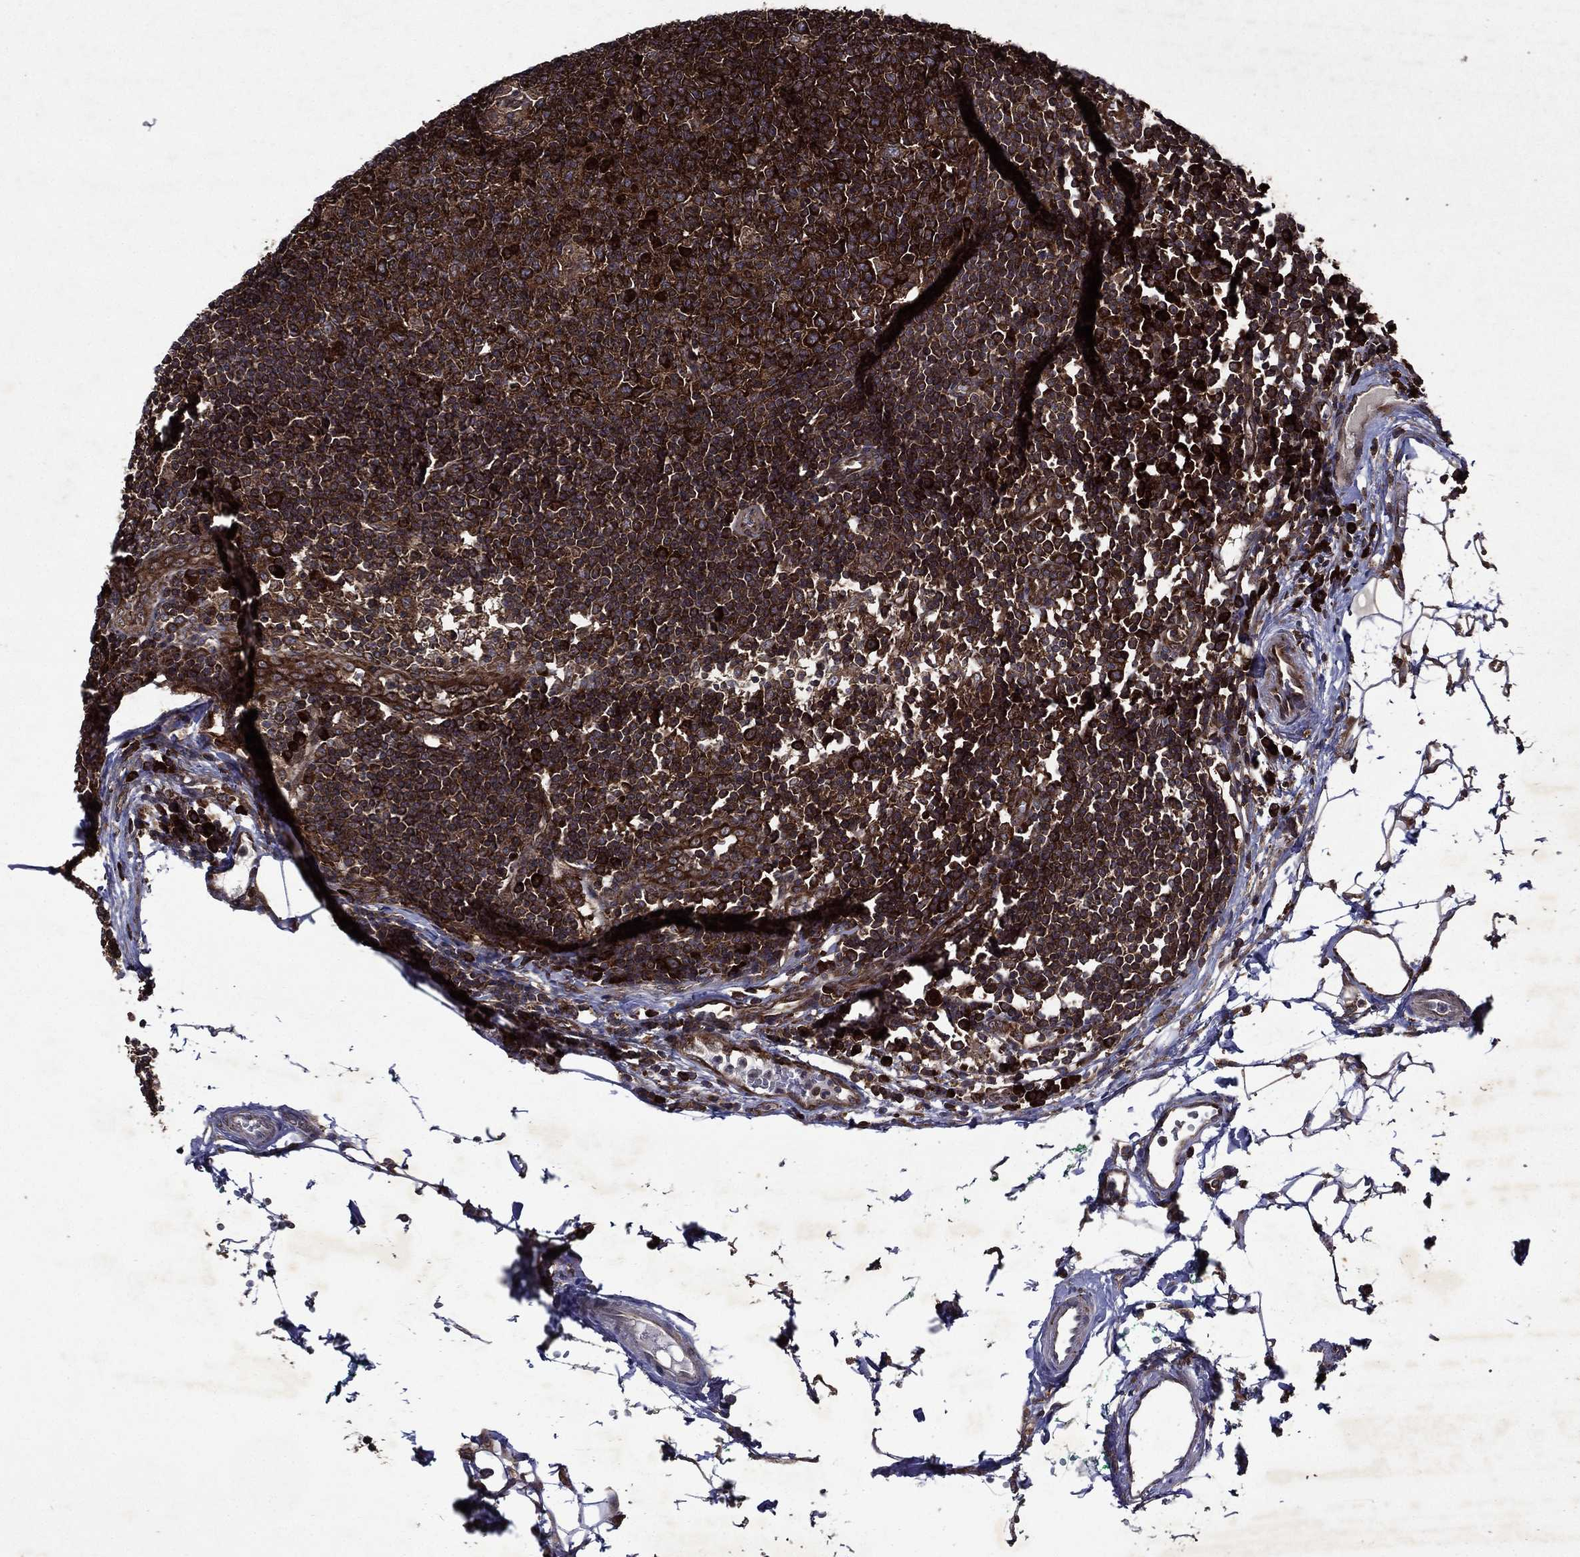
{"staining": {"intensity": "strong", "quantity": ">75%", "location": "cytoplasmic/membranous"}, "tissue": "lymph node", "cell_type": "Germinal center cells", "image_type": "normal", "snomed": [{"axis": "morphology", "description": "Normal tissue, NOS"}, {"axis": "topography", "description": "Lymph node"}, {"axis": "topography", "description": "Salivary gland"}], "caption": "Immunohistochemistry micrograph of benign lymph node: lymph node stained using IHC demonstrates high levels of strong protein expression localized specifically in the cytoplasmic/membranous of germinal center cells, appearing as a cytoplasmic/membranous brown color.", "gene": "EIF2B4", "patient": {"sex": "male", "age": 83}}